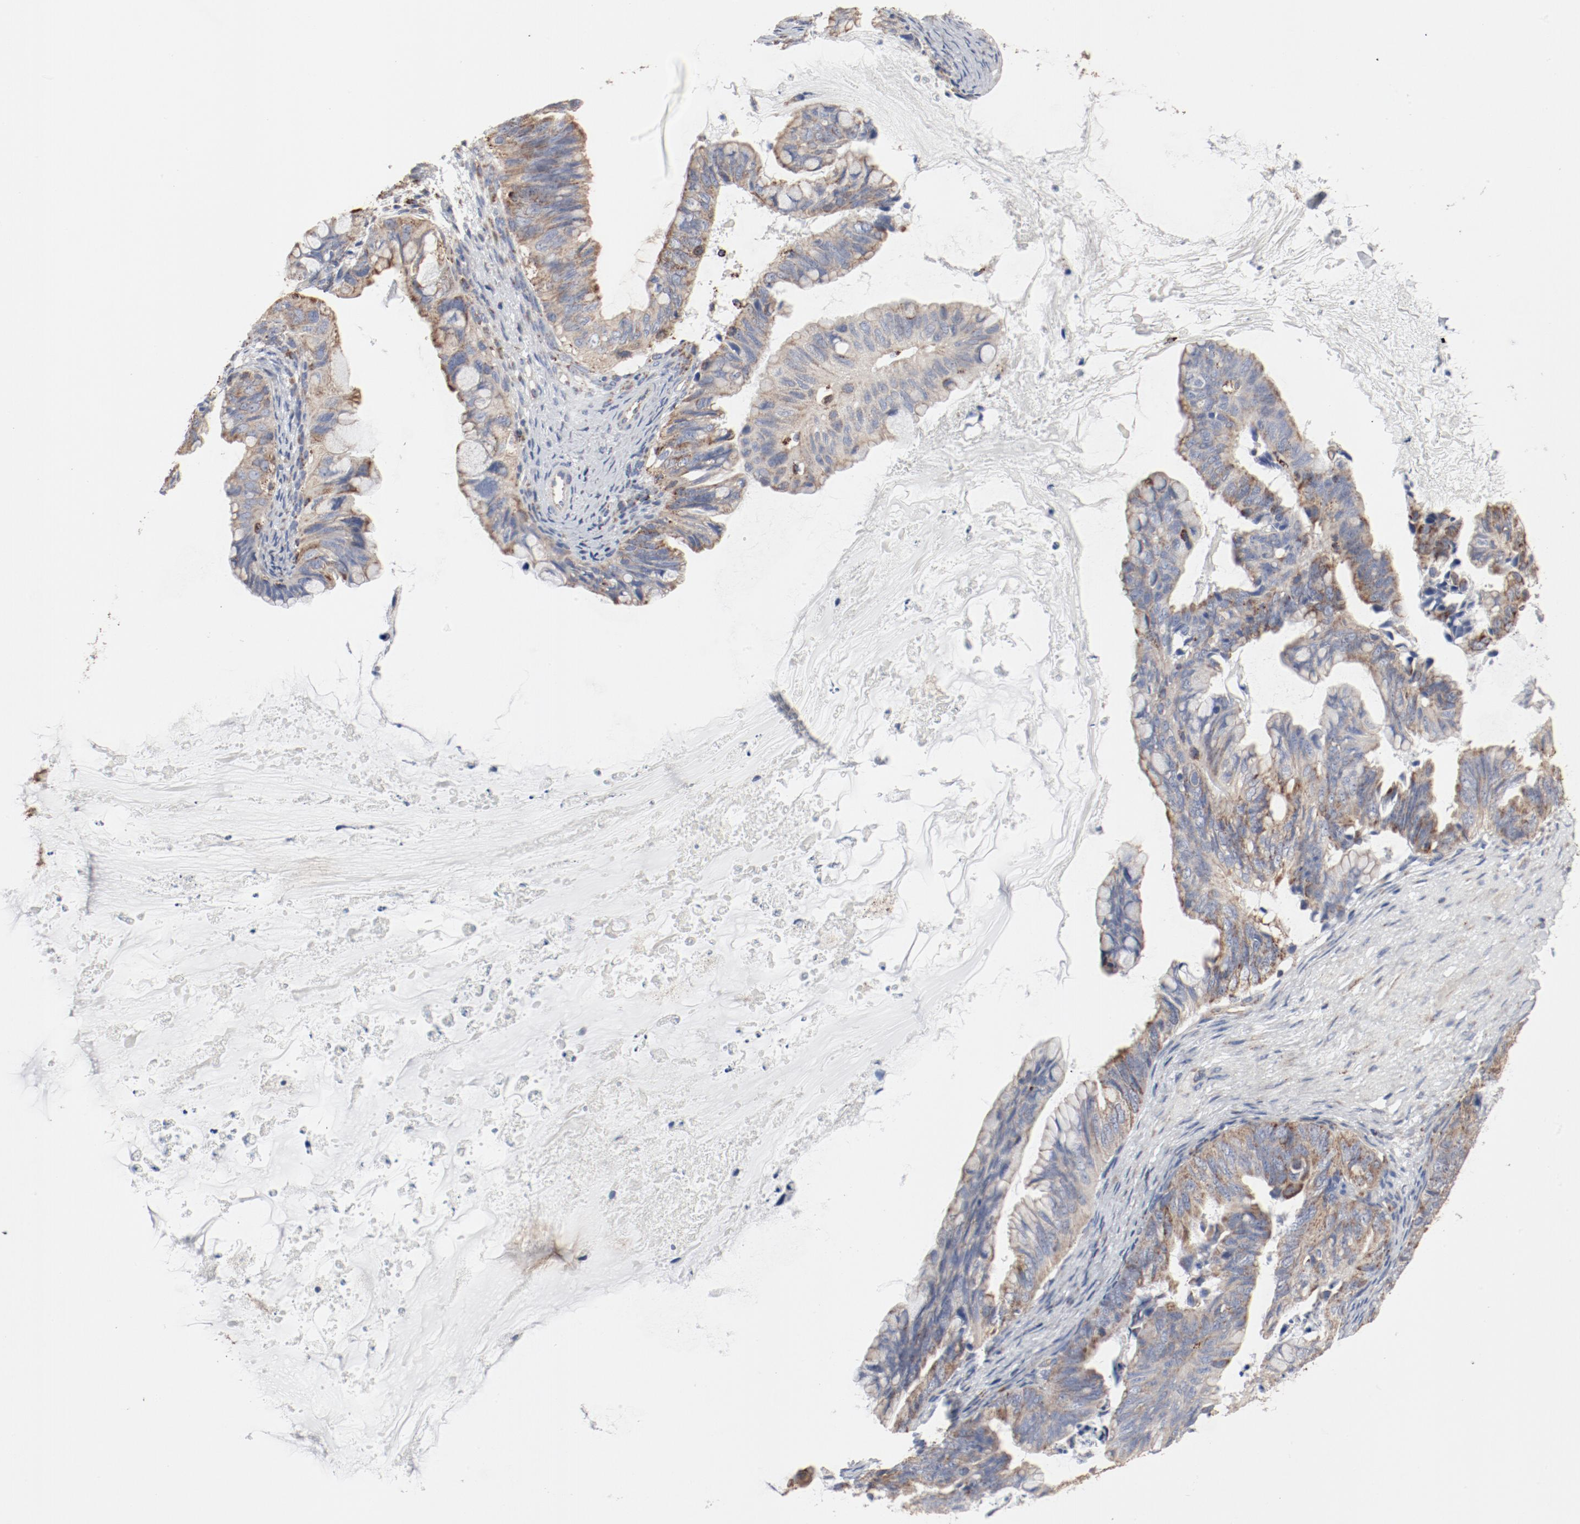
{"staining": {"intensity": "weak", "quantity": ">75%", "location": "cytoplasmic/membranous"}, "tissue": "ovarian cancer", "cell_type": "Tumor cells", "image_type": "cancer", "snomed": [{"axis": "morphology", "description": "Cystadenocarcinoma, mucinous, NOS"}, {"axis": "topography", "description": "Ovary"}], "caption": "Immunohistochemical staining of human ovarian cancer (mucinous cystadenocarcinoma) exhibits low levels of weak cytoplasmic/membranous staining in about >75% of tumor cells.", "gene": "SETD3", "patient": {"sex": "female", "age": 36}}